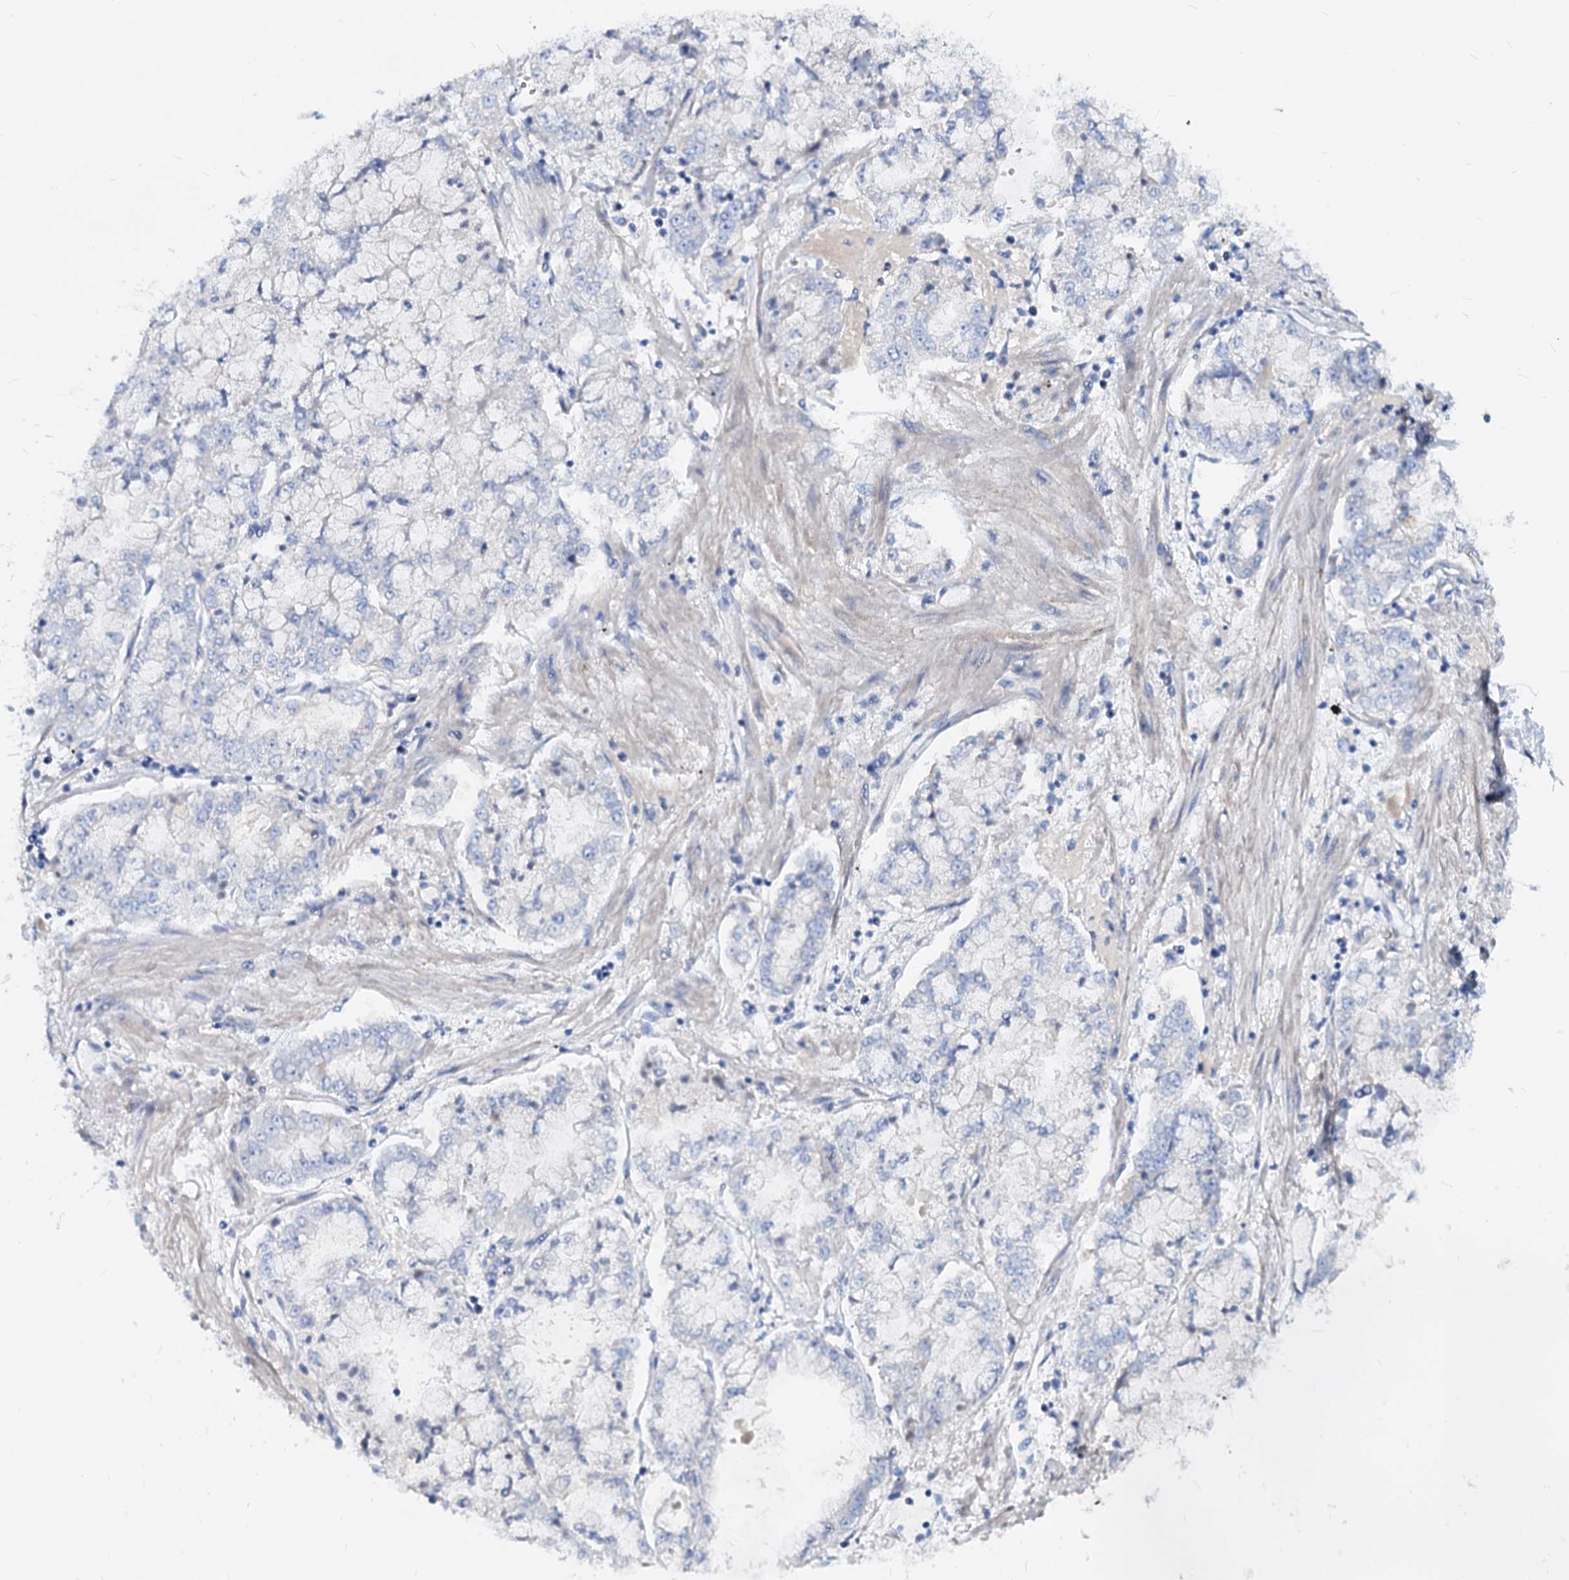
{"staining": {"intensity": "negative", "quantity": "none", "location": "none"}, "tissue": "stomach cancer", "cell_type": "Tumor cells", "image_type": "cancer", "snomed": [{"axis": "morphology", "description": "Adenocarcinoma, NOS"}, {"axis": "topography", "description": "Stomach"}], "caption": "Tumor cells are negative for brown protein staining in stomach cancer. (Immunohistochemistry (ihc), brightfield microscopy, high magnification).", "gene": "DYDC2", "patient": {"sex": "male", "age": 76}}